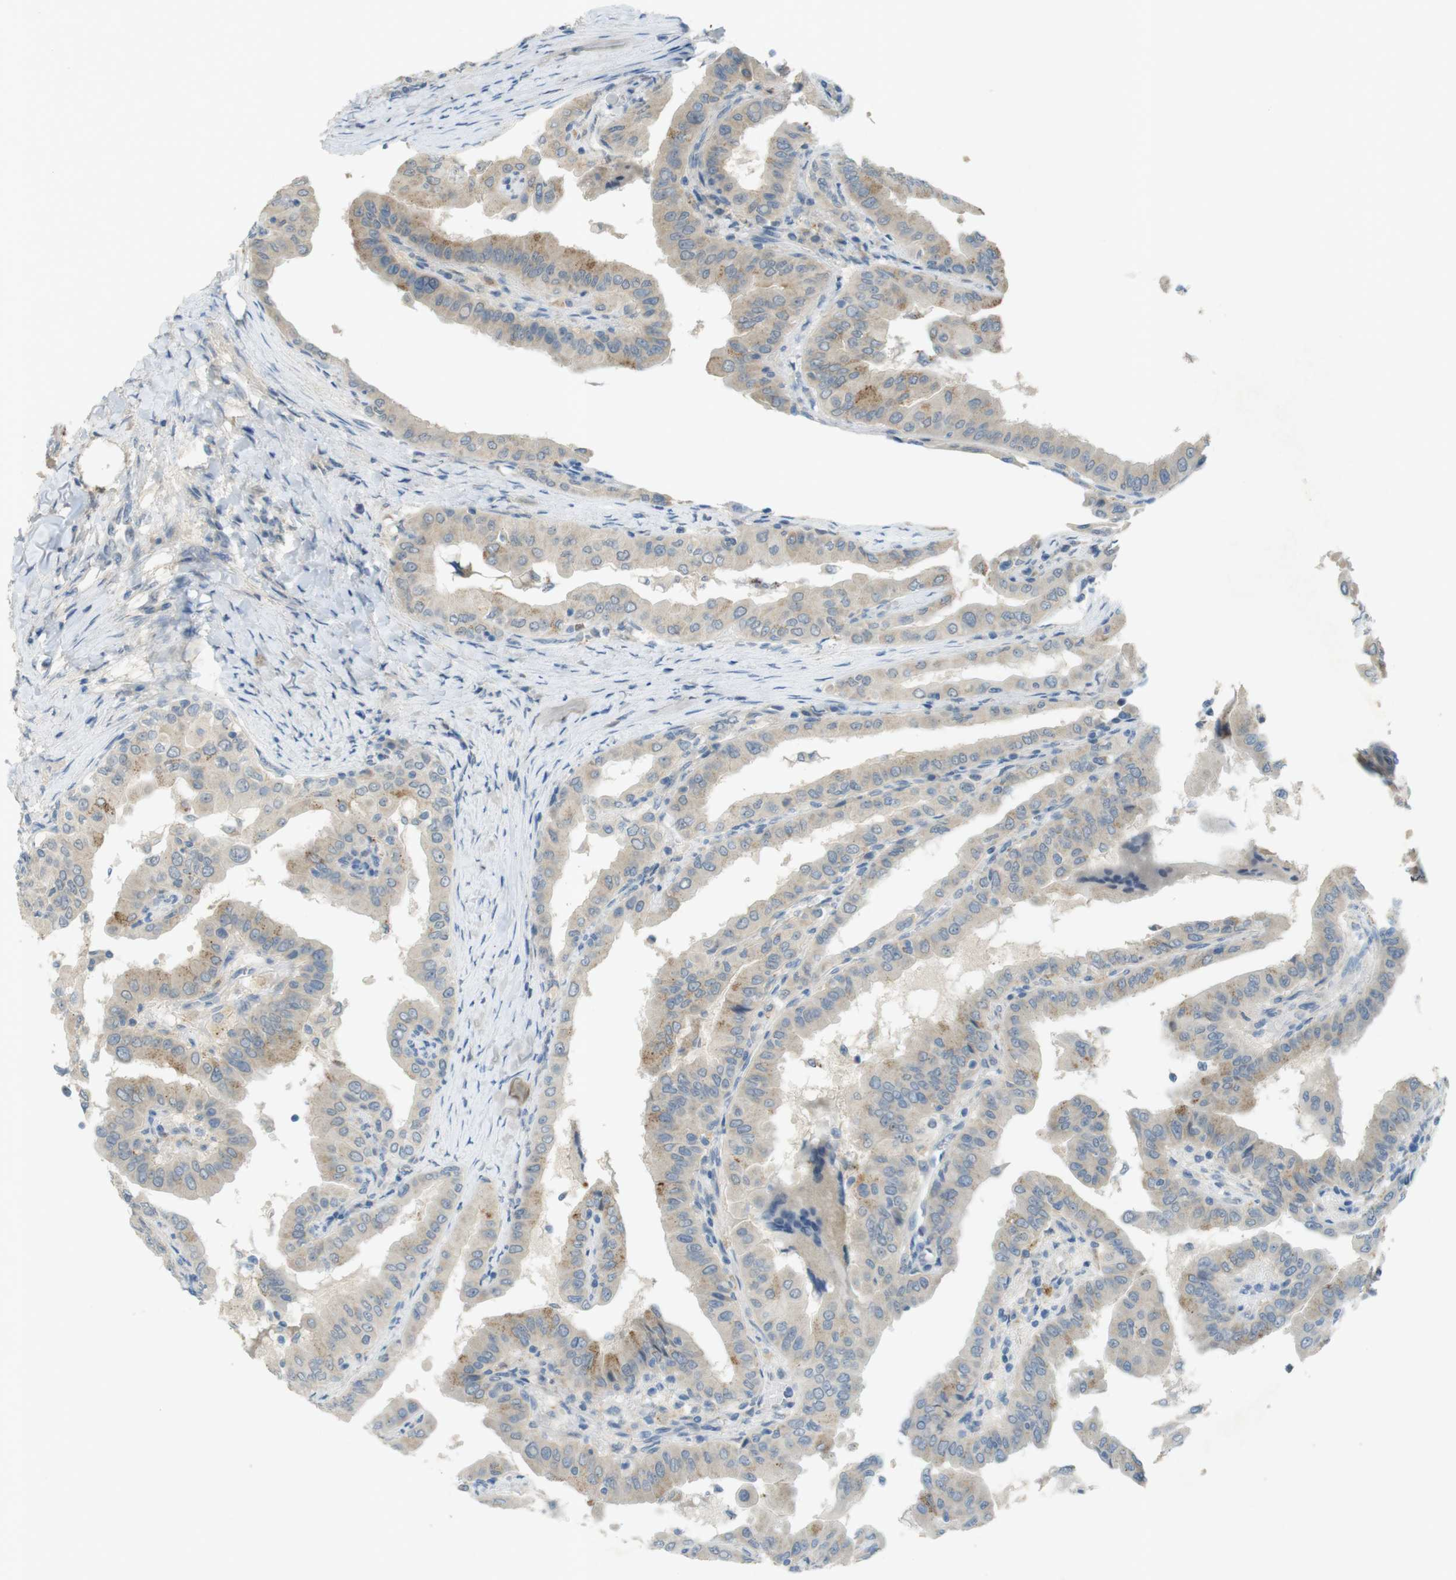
{"staining": {"intensity": "weak", "quantity": ">75%", "location": "cytoplasmic/membranous"}, "tissue": "thyroid cancer", "cell_type": "Tumor cells", "image_type": "cancer", "snomed": [{"axis": "morphology", "description": "Papillary adenocarcinoma, NOS"}, {"axis": "topography", "description": "Thyroid gland"}], "caption": "Immunohistochemistry photomicrograph of thyroid cancer (papillary adenocarcinoma) stained for a protein (brown), which demonstrates low levels of weak cytoplasmic/membranous staining in approximately >75% of tumor cells.", "gene": "UGT8", "patient": {"sex": "male", "age": 33}}